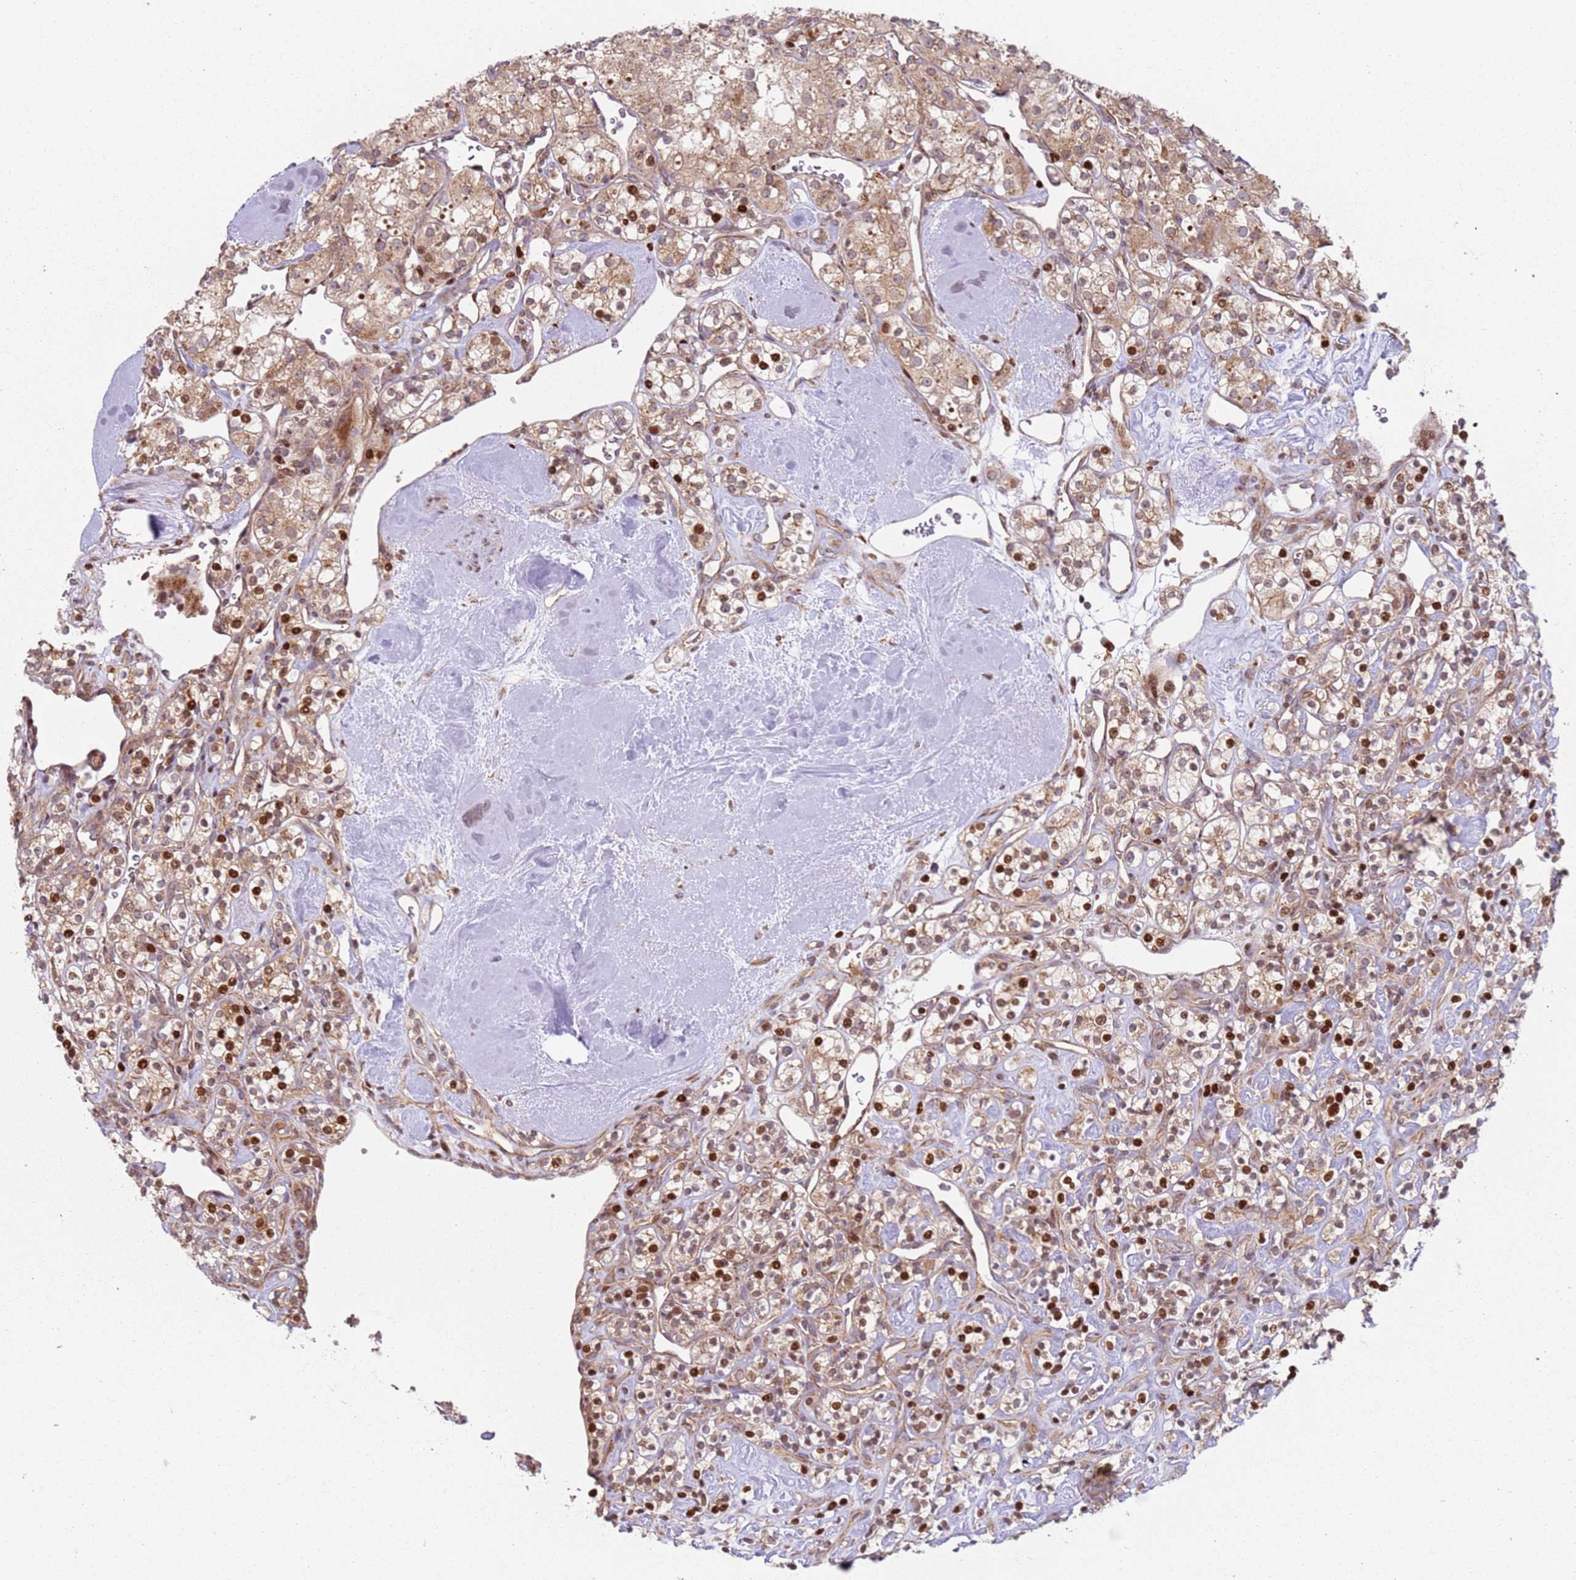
{"staining": {"intensity": "moderate", "quantity": ">75%", "location": "cytoplasmic/membranous,nuclear"}, "tissue": "renal cancer", "cell_type": "Tumor cells", "image_type": "cancer", "snomed": [{"axis": "morphology", "description": "Adenocarcinoma, NOS"}, {"axis": "topography", "description": "Kidney"}], "caption": "Human adenocarcinoma (renal) stained with a brown dye shows moderate cytoplasmic/membranous and nuclear positive positivity in approximately >75% of tumor cells.", "gene": "HNRNPLL", "patient": {"sex": "male", "age": 77}}